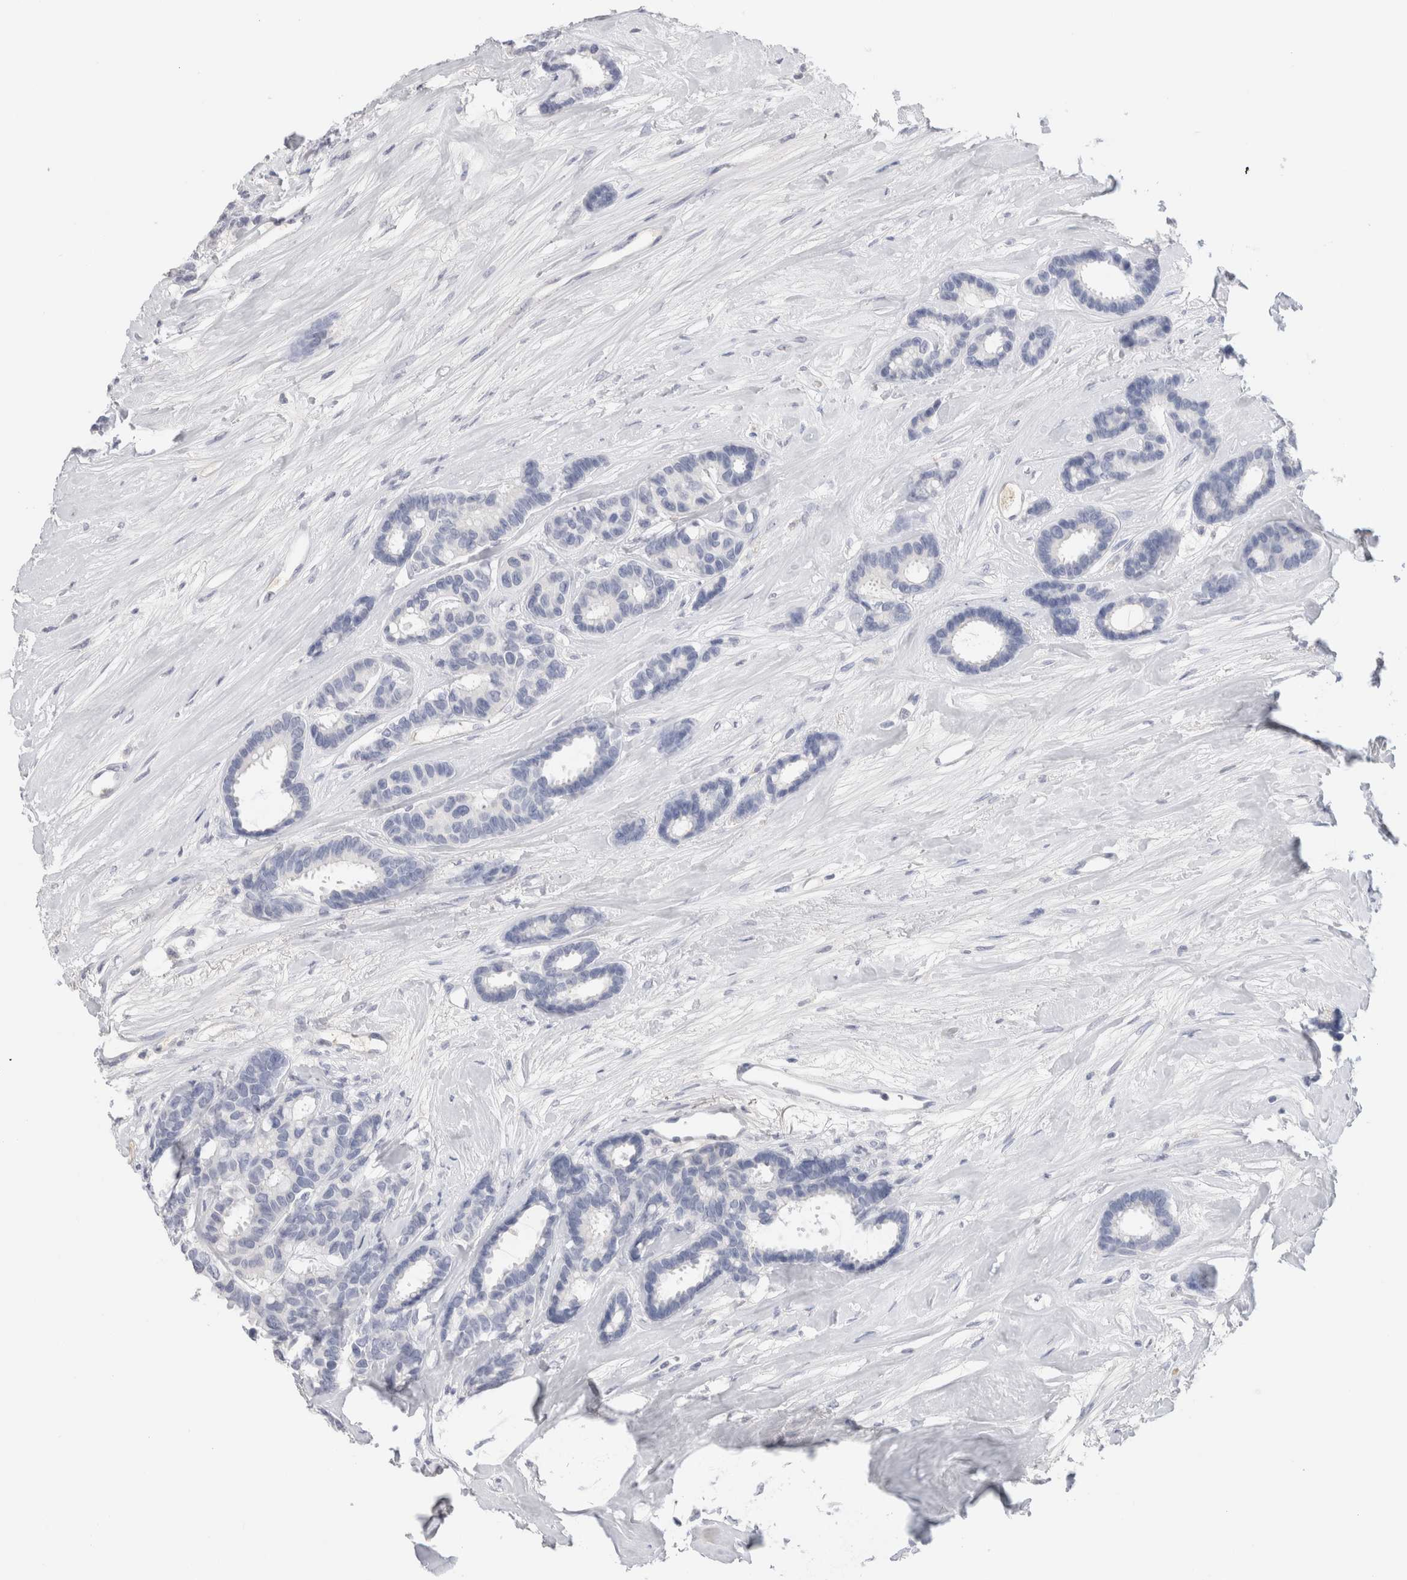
{"staining": {"intensity": "negative", "quantity": "none", "location": "none"}, "tissue": "breast cancer", "cell_type": "Tumor cells", "image_type": "cancer", "snomed": [{"axis": "morphology", "description": "Duct carcinoma"}, {"axis": "topography", "description": "Breast"}], "caption": "Tumor cells are negative for brown protein staining in breast cancer. (Immunohistochemistry, brightfield microscopy, high magnification).", "gene": "LAMP3", "patient": {"sex": "female", "age": 87}}